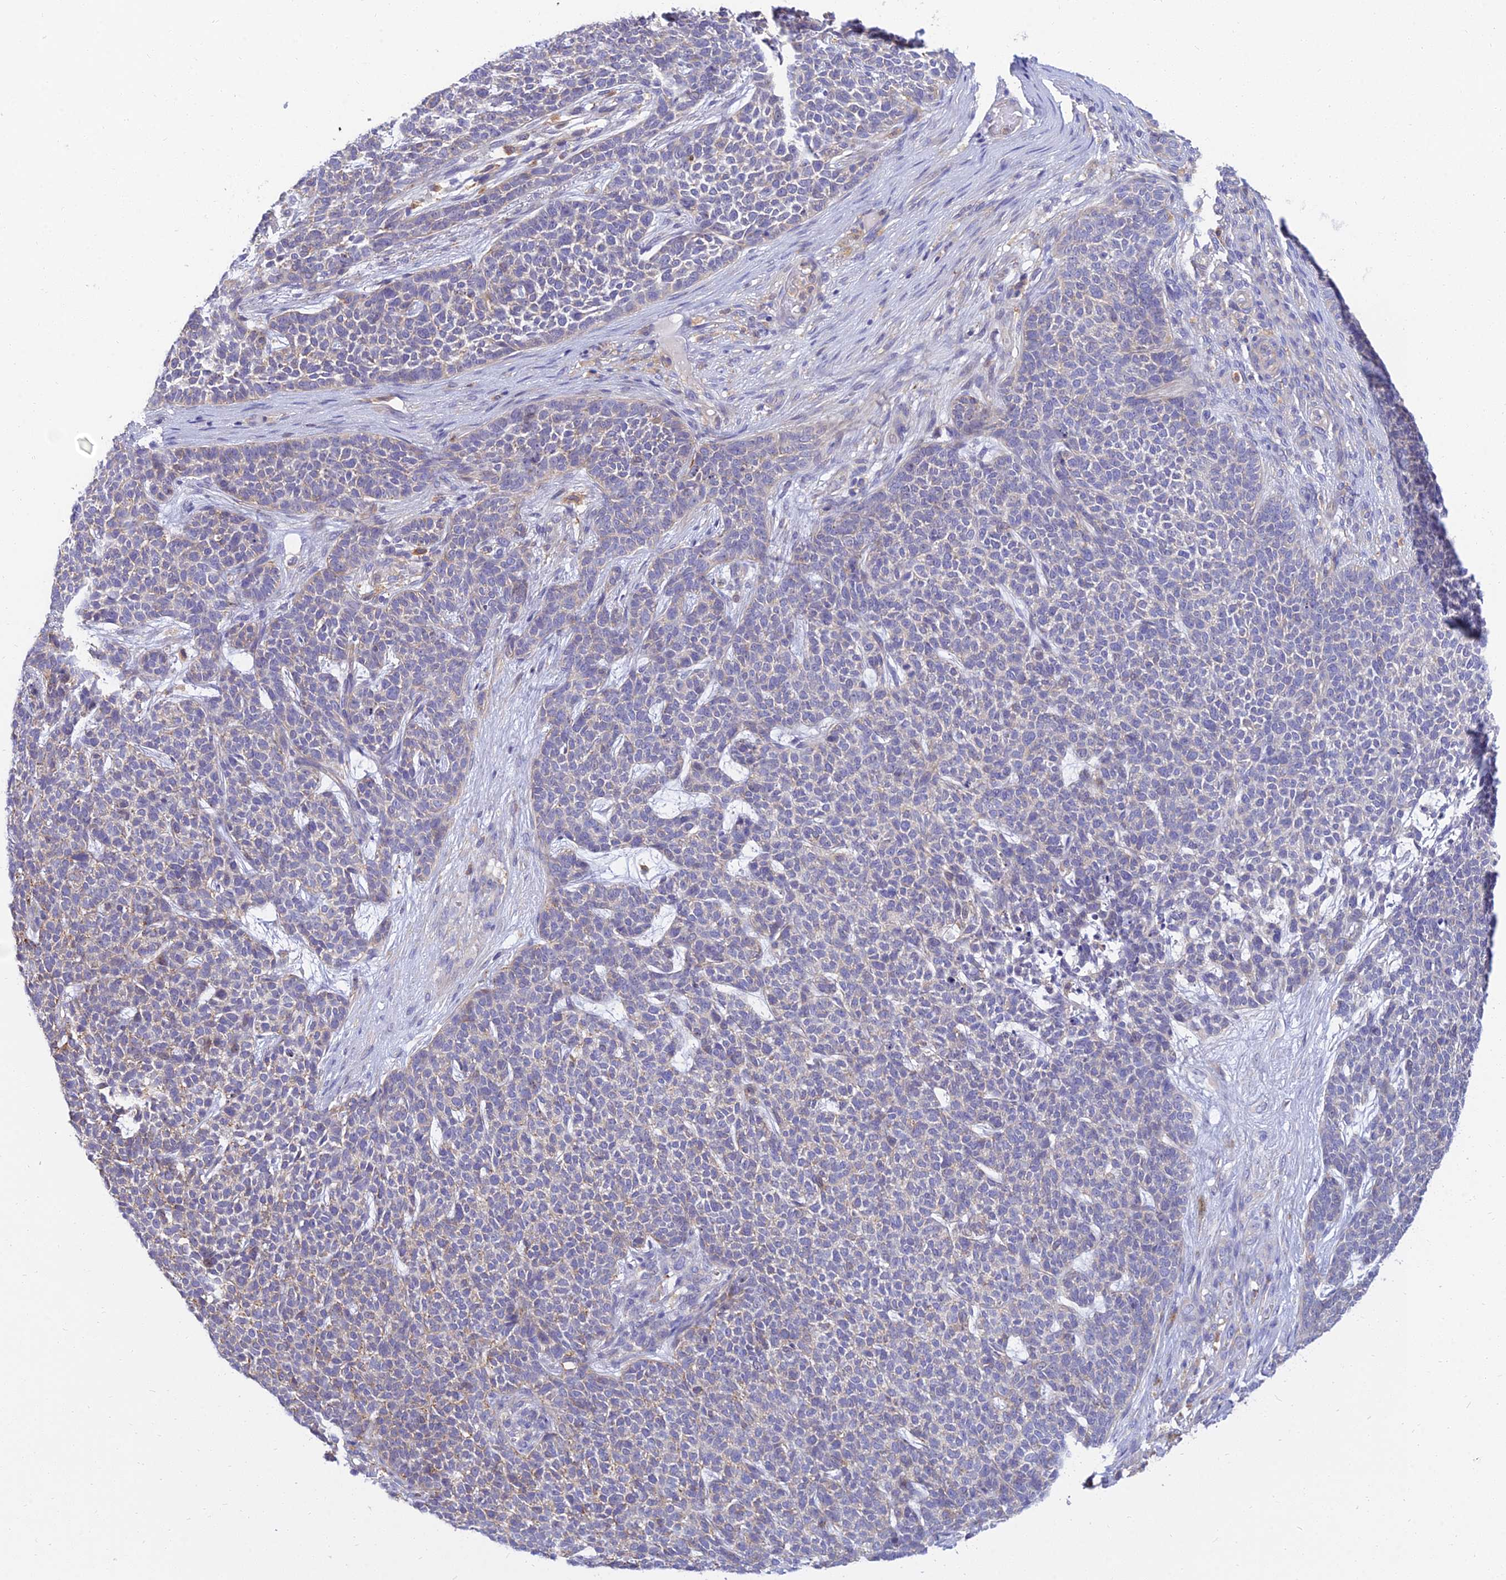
{"staining": {"intensity": "negative", "quantity": "none", "location": "none"}, "tissue": "skin cancer", "cell_type": "Tumor cells", "image_type": "cancer", "snomed": [{"axis": "morphology", "description": "Basal cell carcinoma"}, {"axis": "topography", "description": "Skin"}], "caption": "There is no significant staining in tumor cells of skin cancer. (DAB immunohistochemistry with hematoxylin counter stain).", "gene": "ARL8B", "patient": {"sex": "female", "age": 84}}